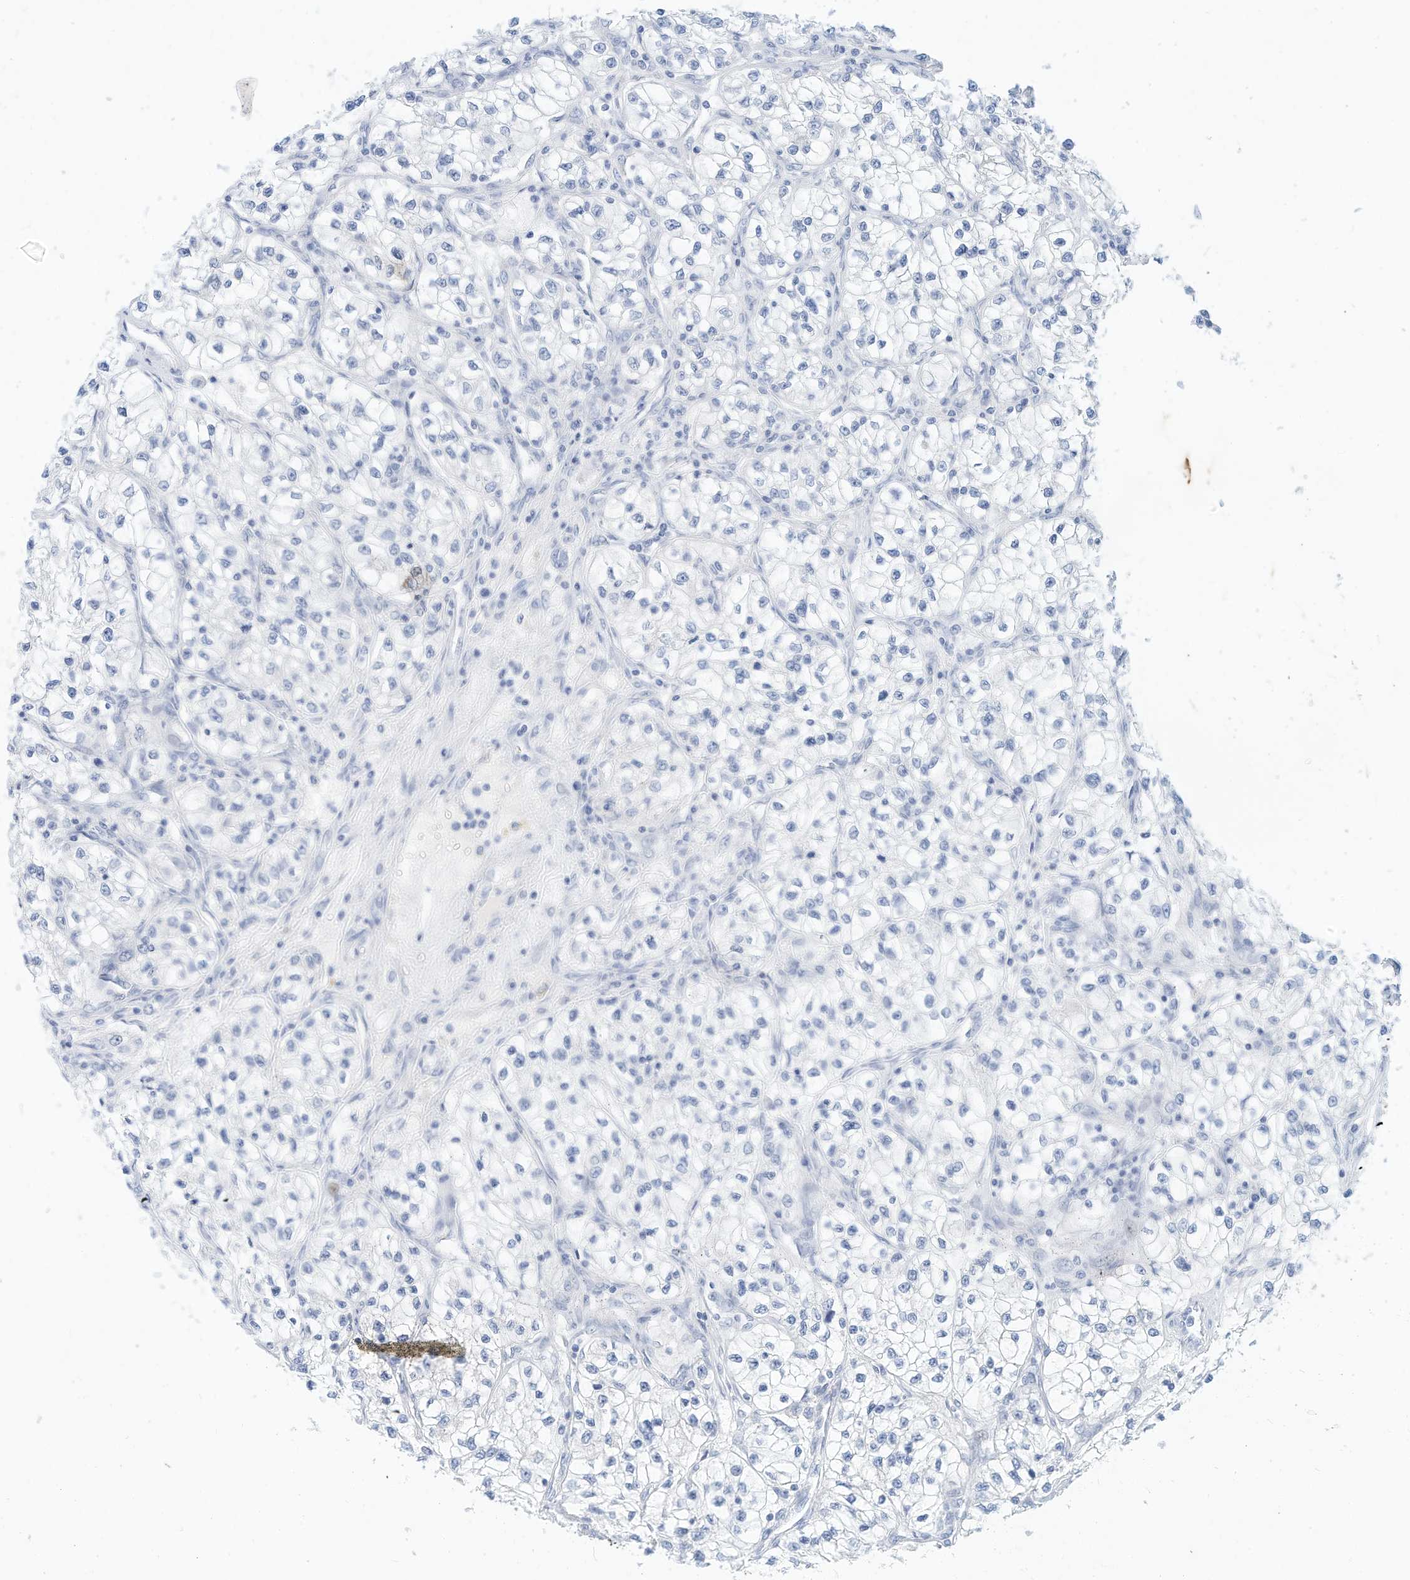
{"staining": {"intensity": "negative", "quantity": "none", "location": "none"}, "tissue": "renal cancer", "cell_type": "Tumor cells", "image_type": "cancer", "snomed": [{"axis": "morphology", "description": "Adenocarcinoma, NOS"}, {"axis": "topography", "description": "Kidney"}], "caption": "High magnification brightfield microscopy of renal adenocarcinoma stained with DAB (3,3'-diaminobenzidine) (brown) and counterstained with hematoxylin (blue): tumor cells show no significant staining.", "gene": "SPOCD1", "patient": {"sex": "female", "age": 57}}